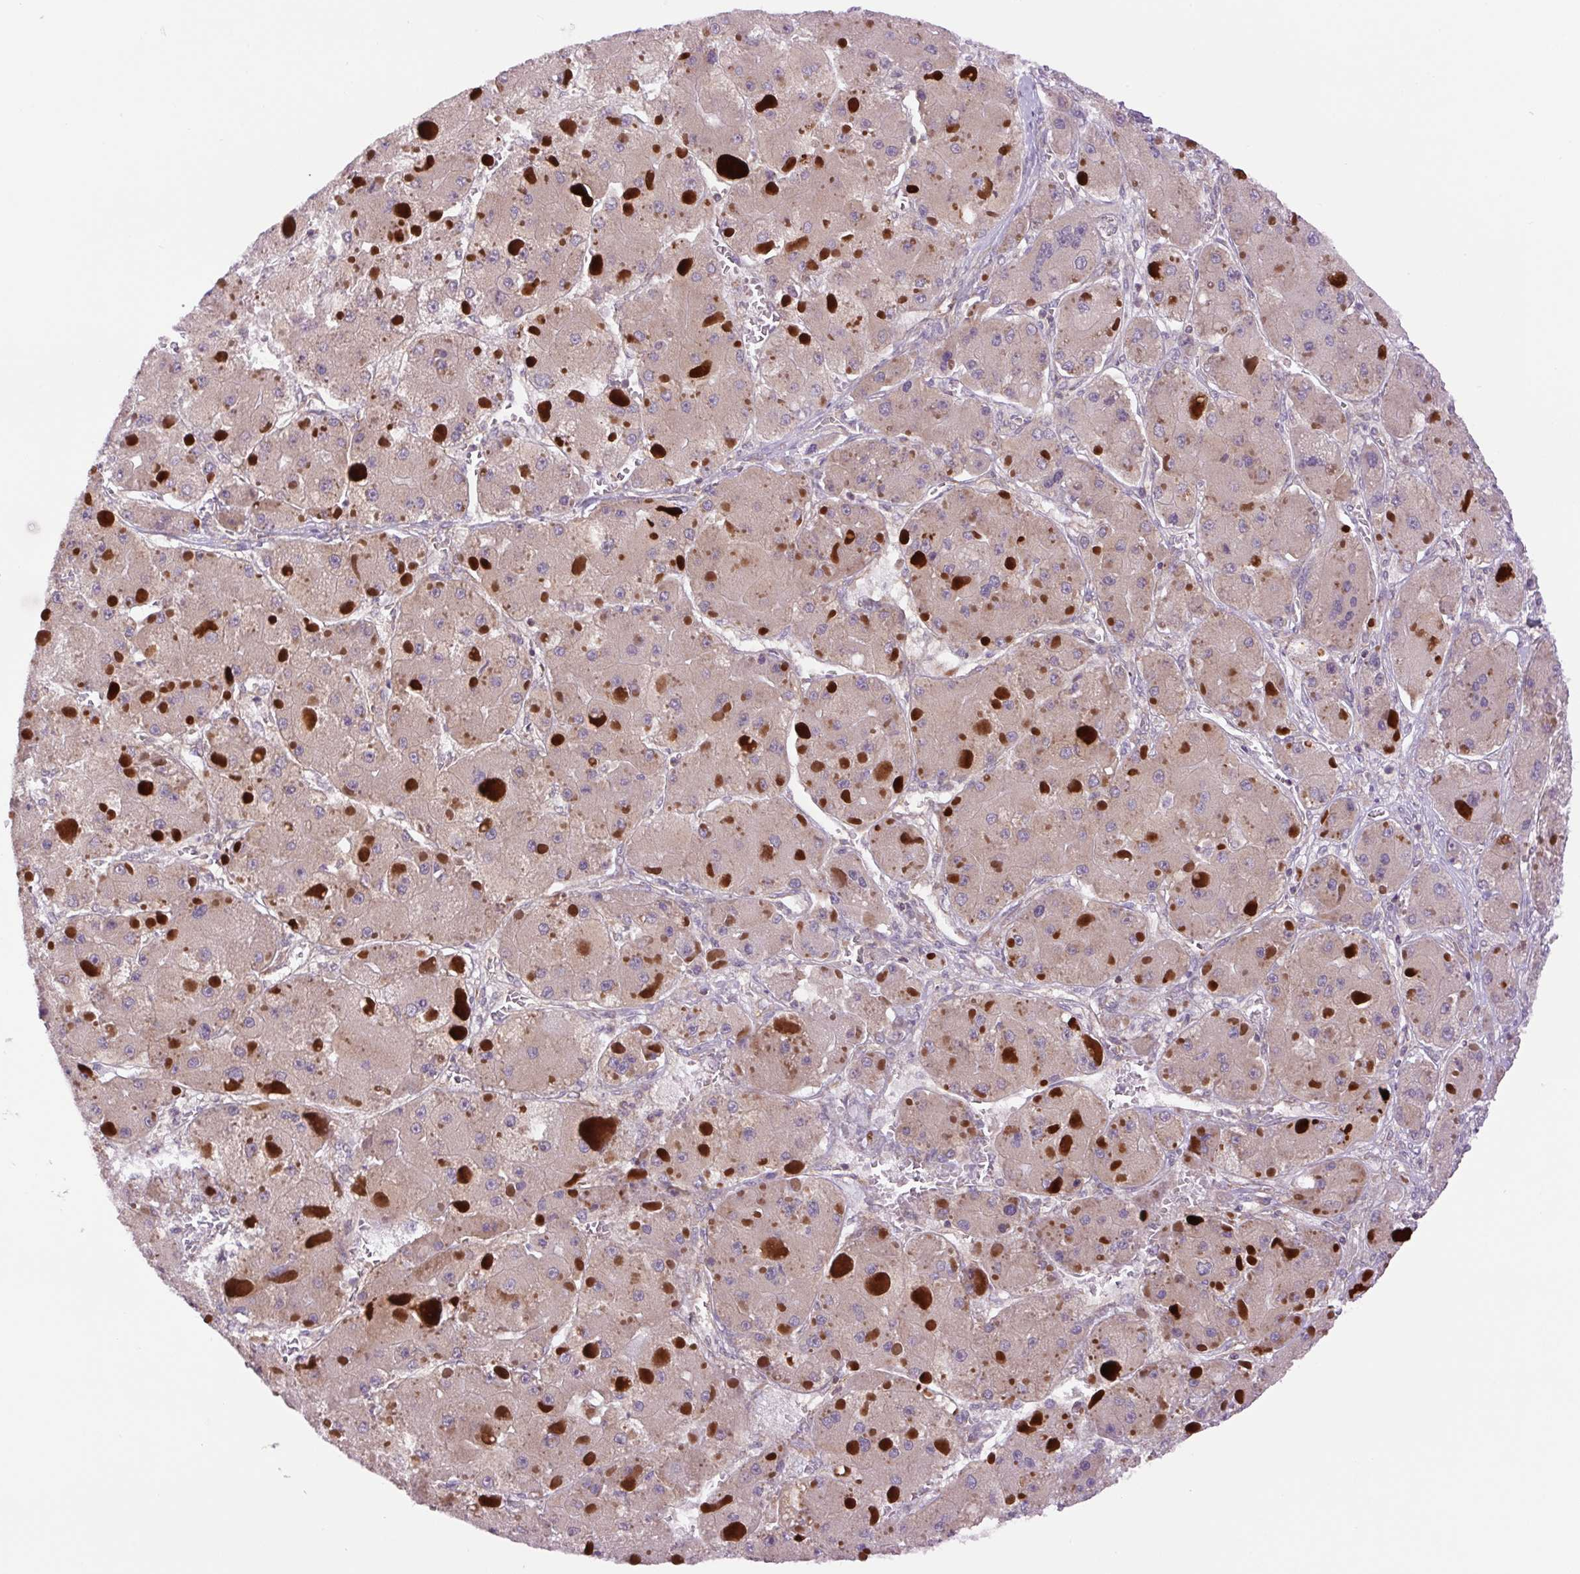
{"staining": {"intensity": "negative", "quantity": "none", "location": "none"}, "tissue": "liver cancer", "cell_type": "Tumor cells", "image_type": "cancer", "snomed": [{"axis": "morphology", "description": "Carcinoma, Hepatocellular, NOS"}, {"axis": "topography", "description": "Liver"}], "caption": "The micrograph shows no staining of tumor cells in liver cancer (hepatocellular carcinoma). The staining was performed using DAB to visualize the protein expression in brown, while the nuclei were stained in blue with hematoxylin (Magnification: 20x).", "gene": "MINK1", "patient": {"sex": "female", "age": 73}}